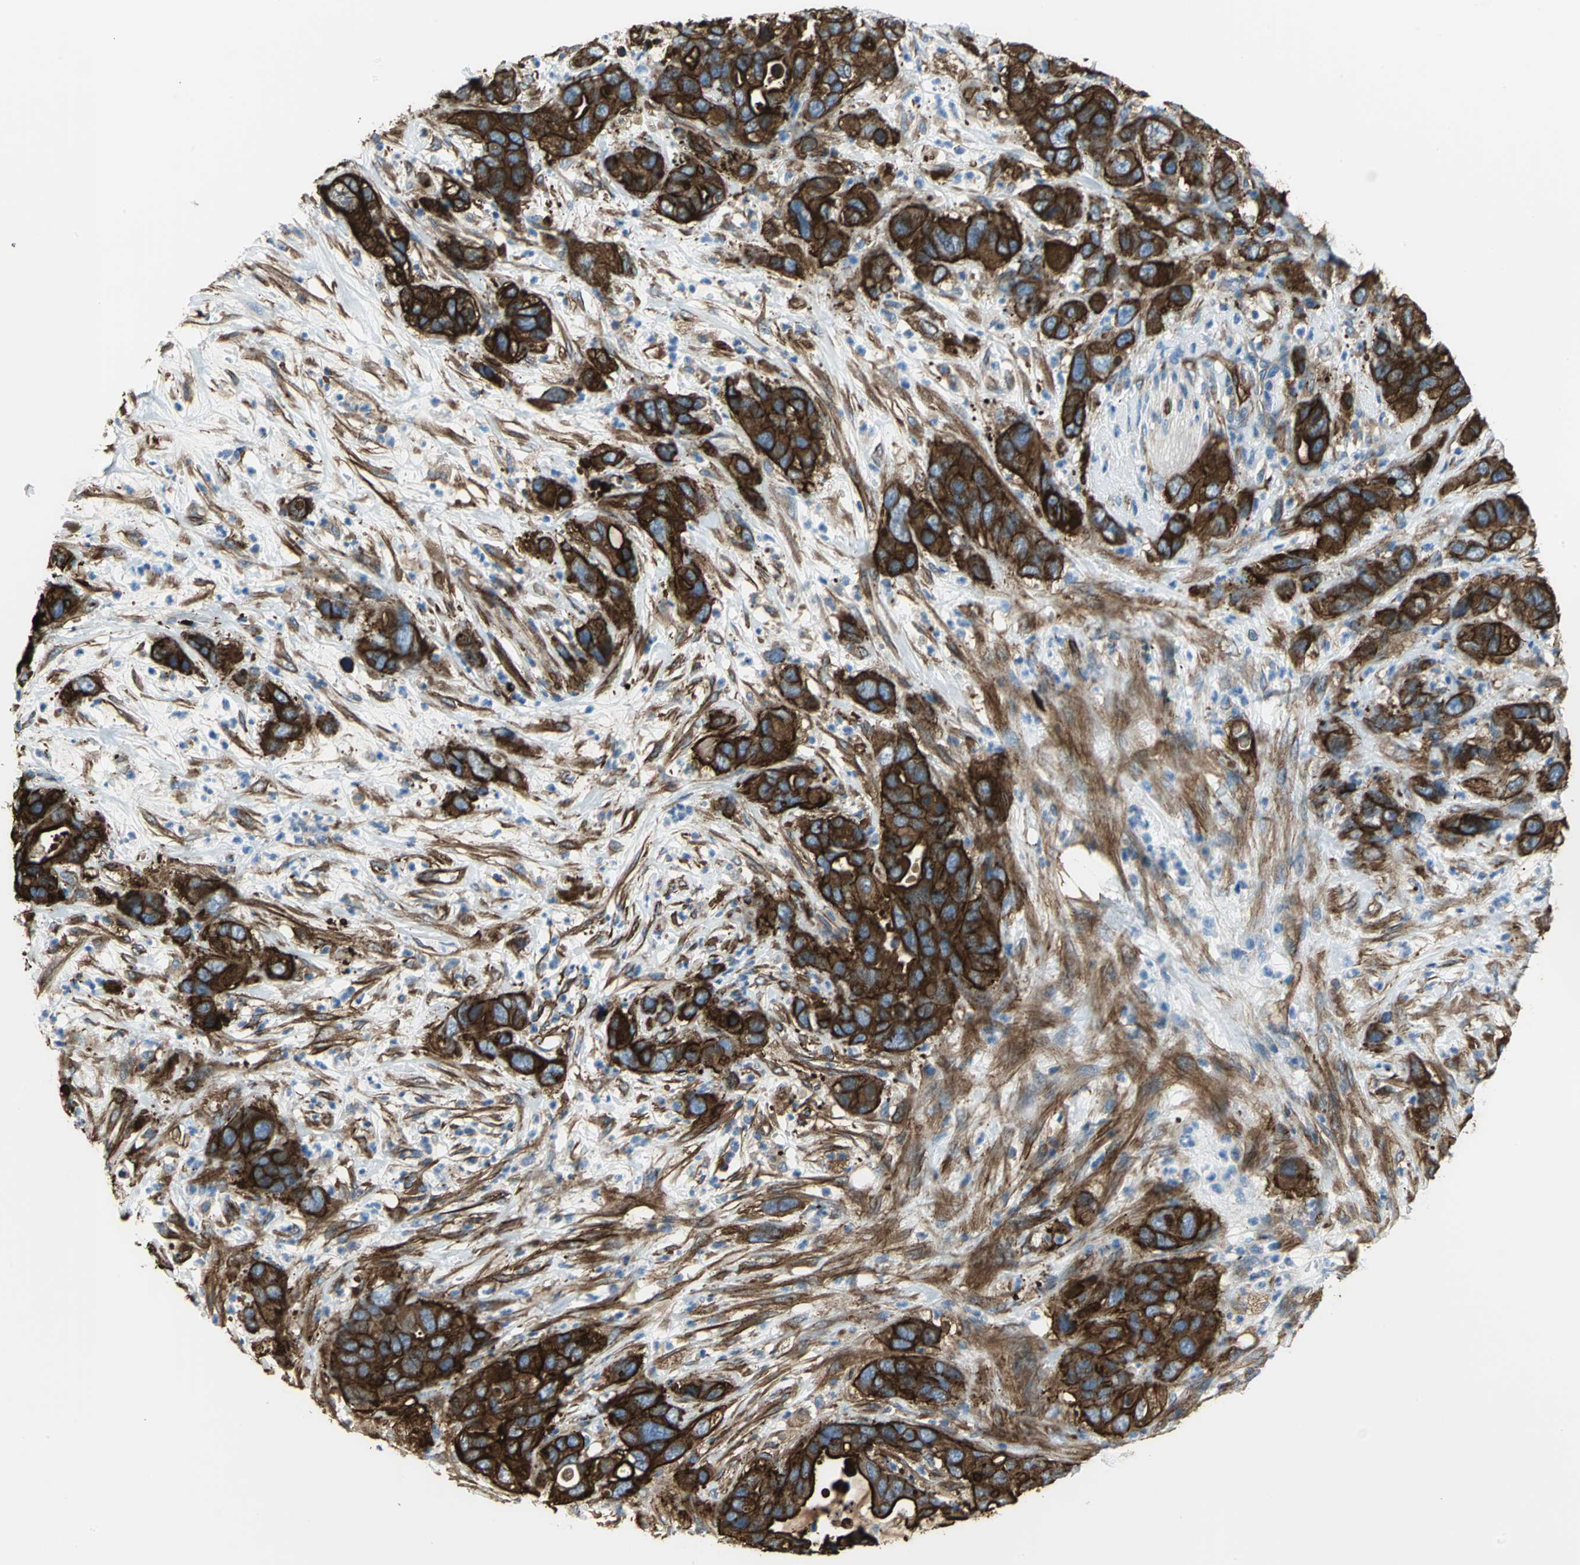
{"staining": {"intensity": "strong", "quantity": ">75%", "location": "cytoplasmic/membranous"}, "tissue": "pancreatic cancer", "cell_type": "Tumor cells", "image_type": "cancer", "snomed": [{"axis": "morphology", "description": "Adenocarcinoma, NOS"}, {"axis": "topography", "description": "Pancreas"}], "caption": "A brown stain highlights strong cytoplasmic/membranous expression of a protein in human pancreatic cancer tumor cells.", "gene": "FLNB", "patient": {"sex": "female", "age": 71}}